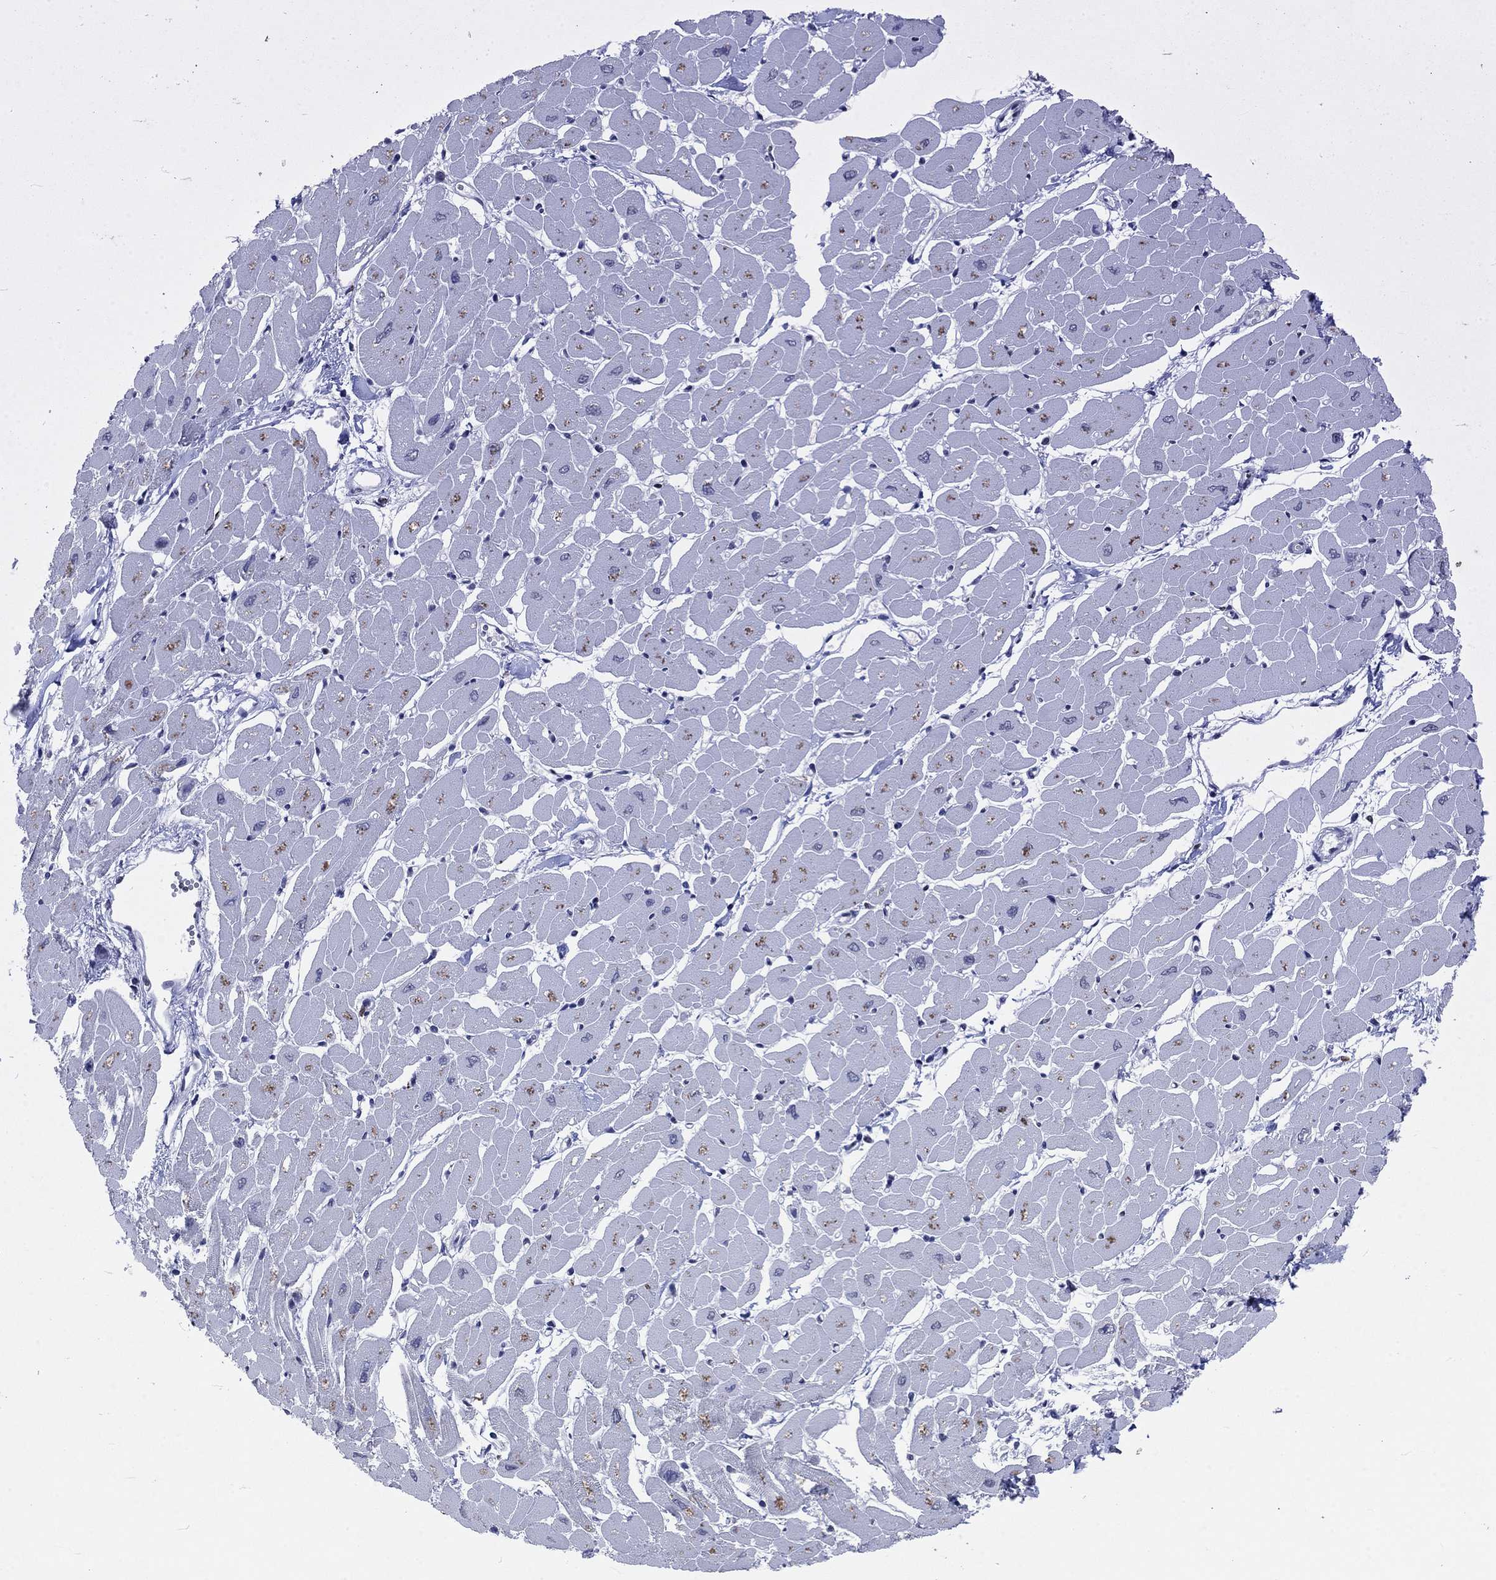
{"staining": {"intensity": "negative", "quantity": "none", "location": "none"}, "tissue": "heart muscle", "cell_type": "Cardiomyocytes", "image_type": "normal", "snomed": [{"axis": "morphology", "description": "Normal tissue, NOS"}, {"axis": "topography", "description": "Heart"}], "caption": "DAB (3,3'-diaminobenzidine) immunohistochemical staining of unremarkable human heart muscle displays no significant expression in cardiomyocytes.", "gene": "HCFC1", "patient": {"sex": "male", "age": 57}}